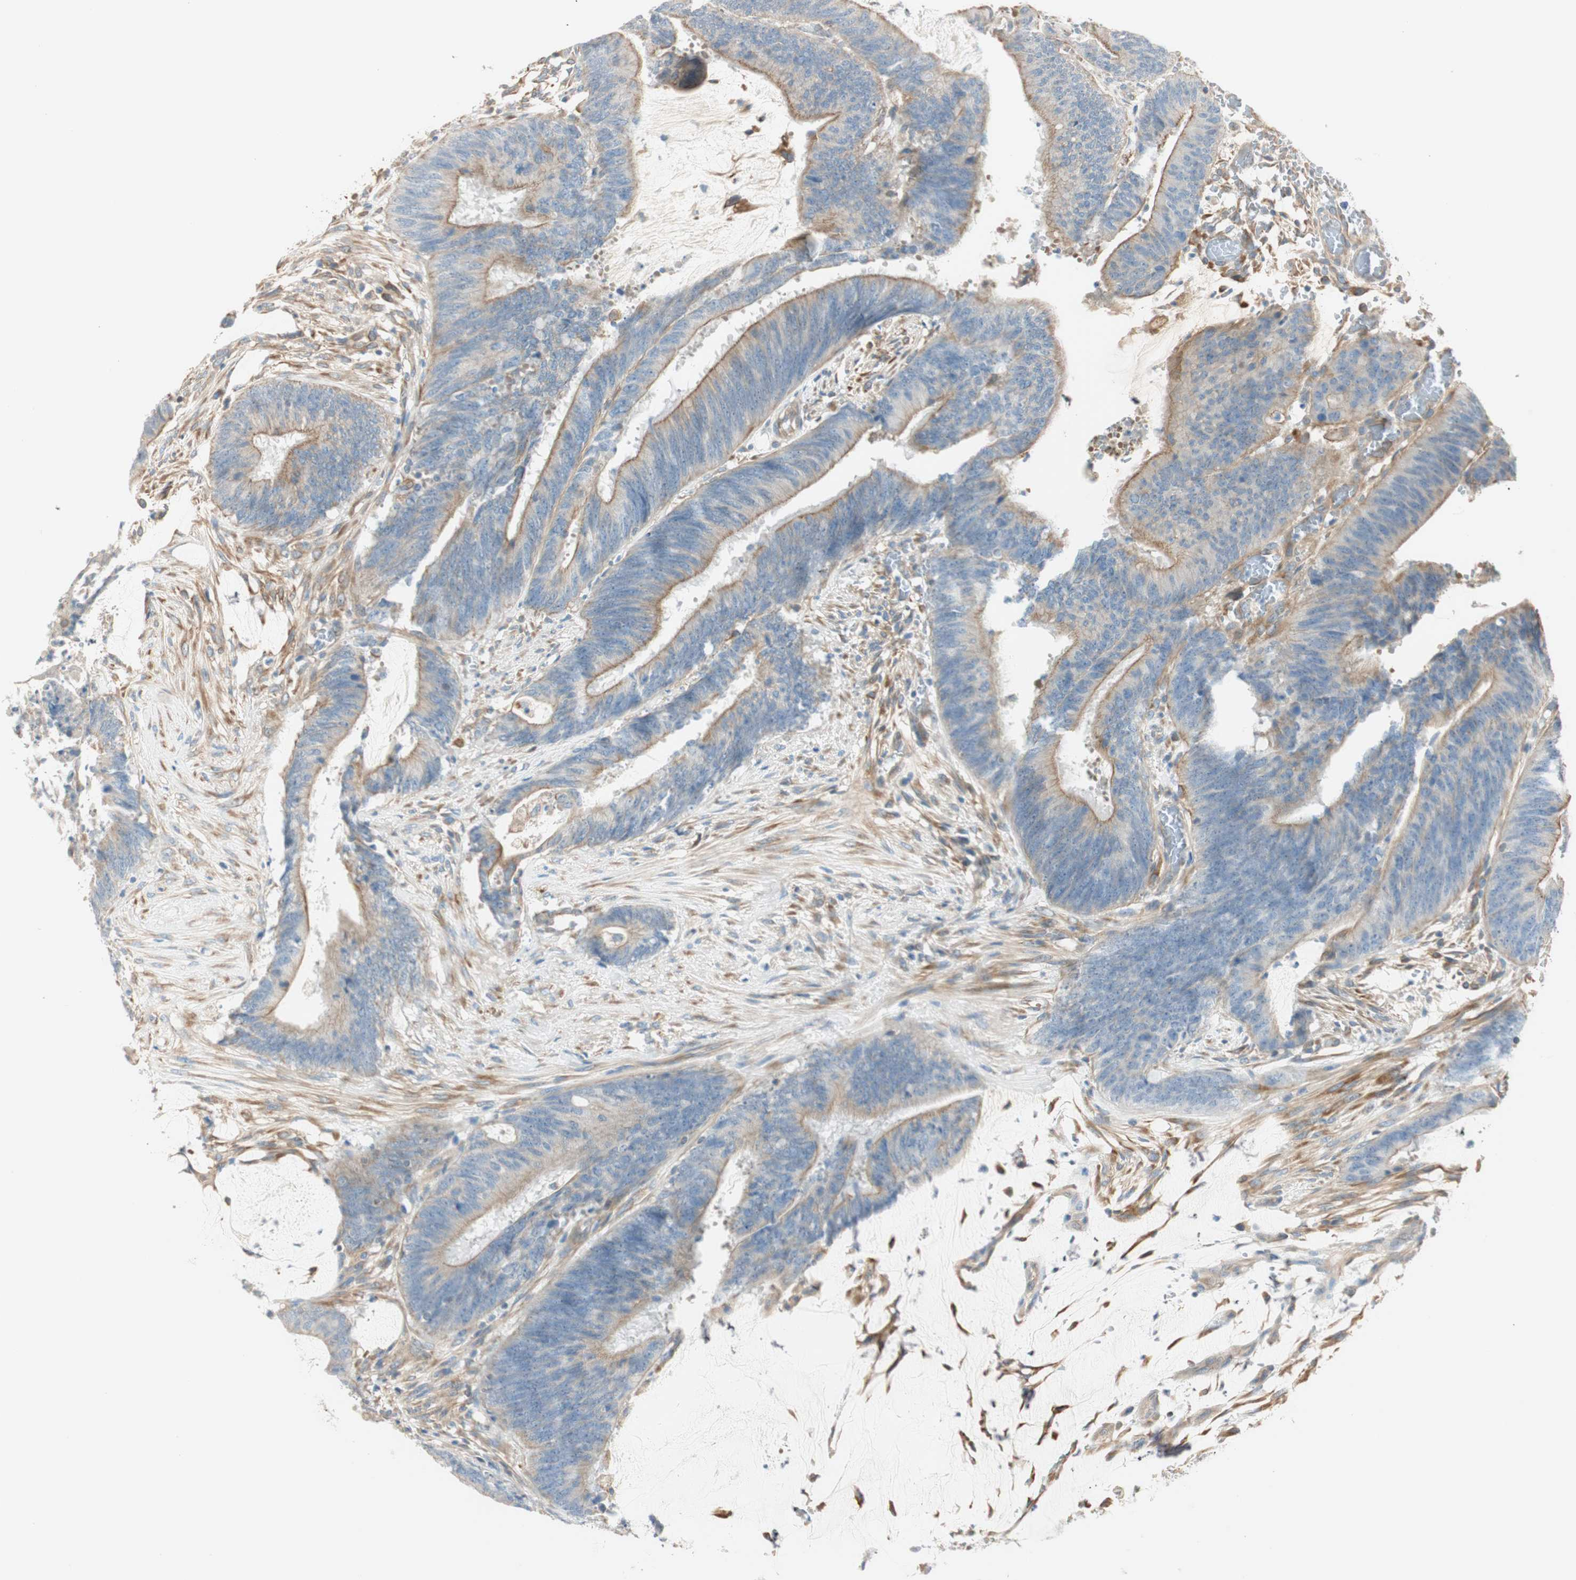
{"staining": {"intensity": "moderate", "quantity": "25%-75%", "location": "cytoplasmic/membranous"}, "tissue": "colorectal cancer", "cell_type": "Tumor cells", "image_type": "cancer", "snomed": [{"axis": "morphology", "description": "Adenocarcinoma, NOS"}, {"axis": "topography", "description": "Rectum"}], "caption": "A micrograph showing moderate cytoplasmic/membranous expression in approximately 25%-75% of tumor cells in adenocarcinoma (colorectal), as visualized by brown immunohistochemical staining.", "gene": "CDK3", "patient": {"sex": "female", "age": 66}}